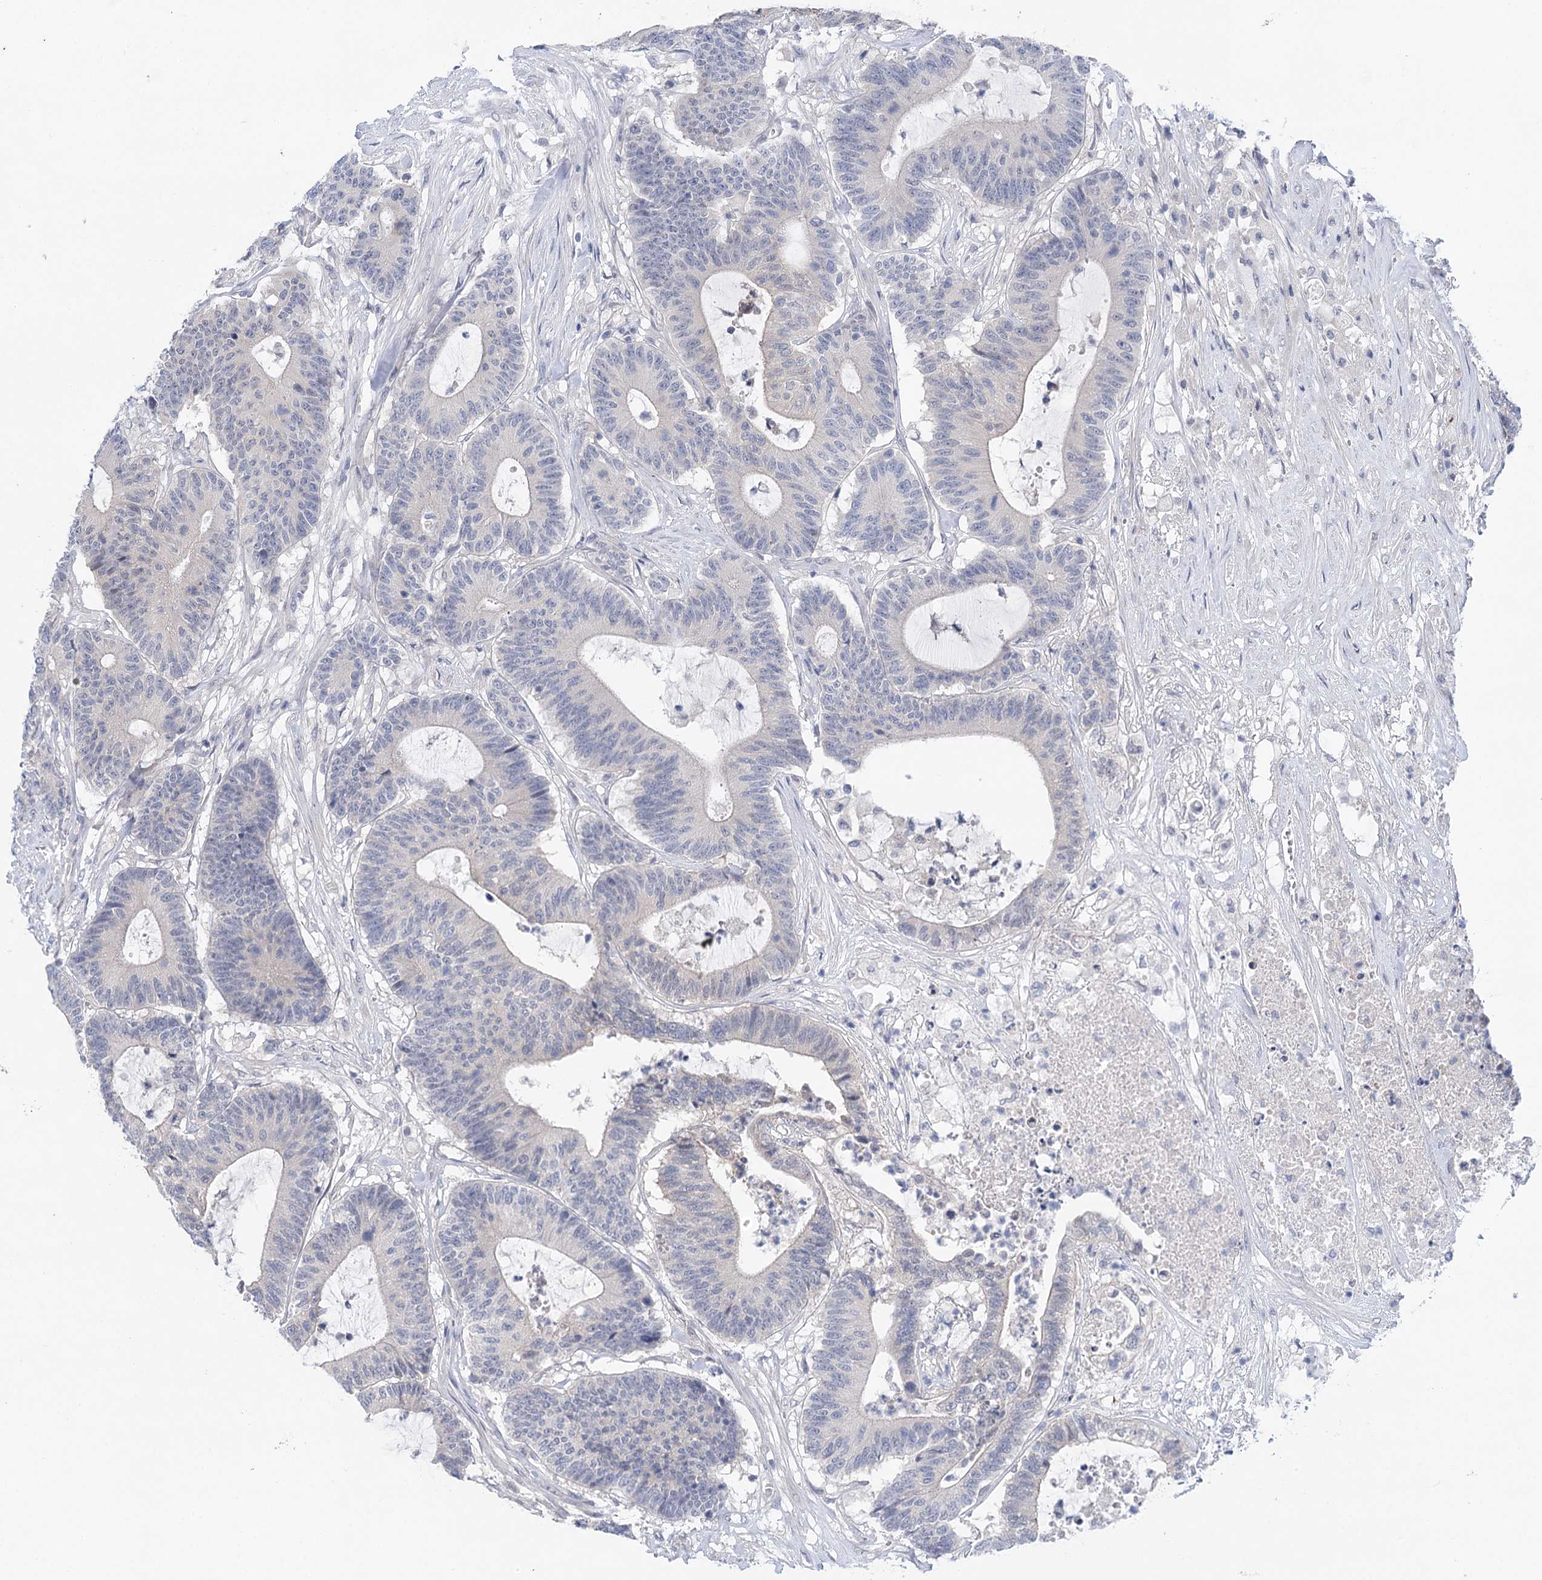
{"staining": {"intensity": "negative", "quantity": "none", "location": "none"}, "tissue": "colorectal cancer", "cell_type": "Tumor cells", "image_type": "cancer", "snomed": [{"axis": "morphology", "description": "Adenocarcinoma, NOS"}, {"axis": "topography", "description": "Colon"}], "caption": "Micrograph shows no protein positivity in tumor cells of adenocarcinoma (colorectal) tissue.", "gene": "LALBA", "patient": {"sex": "female", "age": 84}}